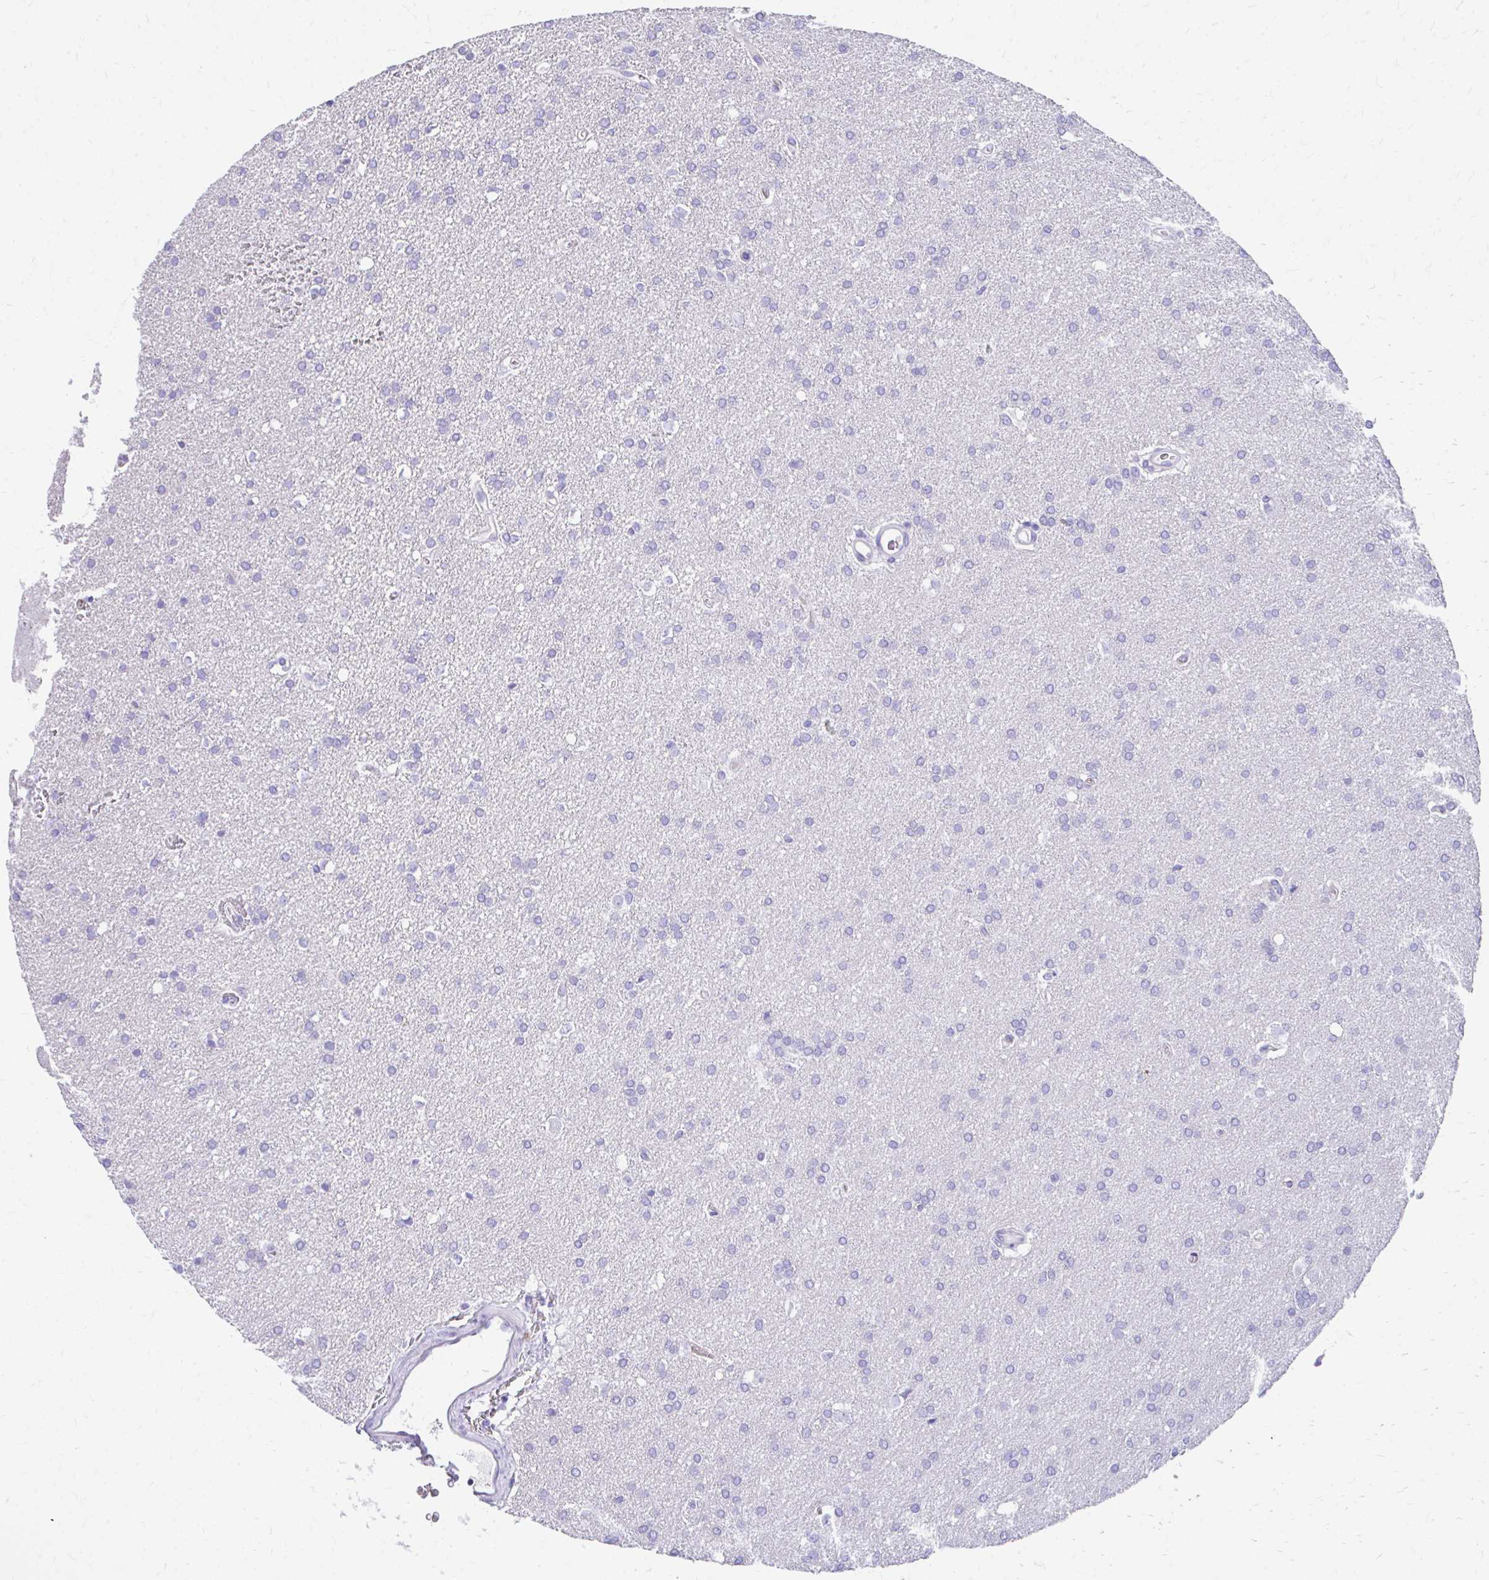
{"staining": {"intensity": "negative", "quantity": "none", "location": "none"}, "tissue": "glioma", "cell_type": "Tumor cells", "image_type": "cancer", "snomed": [{"axis": "morphology", "description": "Glioma, malignant, Low grade"}, {"axis": "topography", "description": "Brain"}], "caption": "Immunohistochemical staining of malignant glioma (low-grade) reveals no significant staining in tumor cells.", "gene": "KRIT1", "patient": {"sex": "female", "age": 34}}